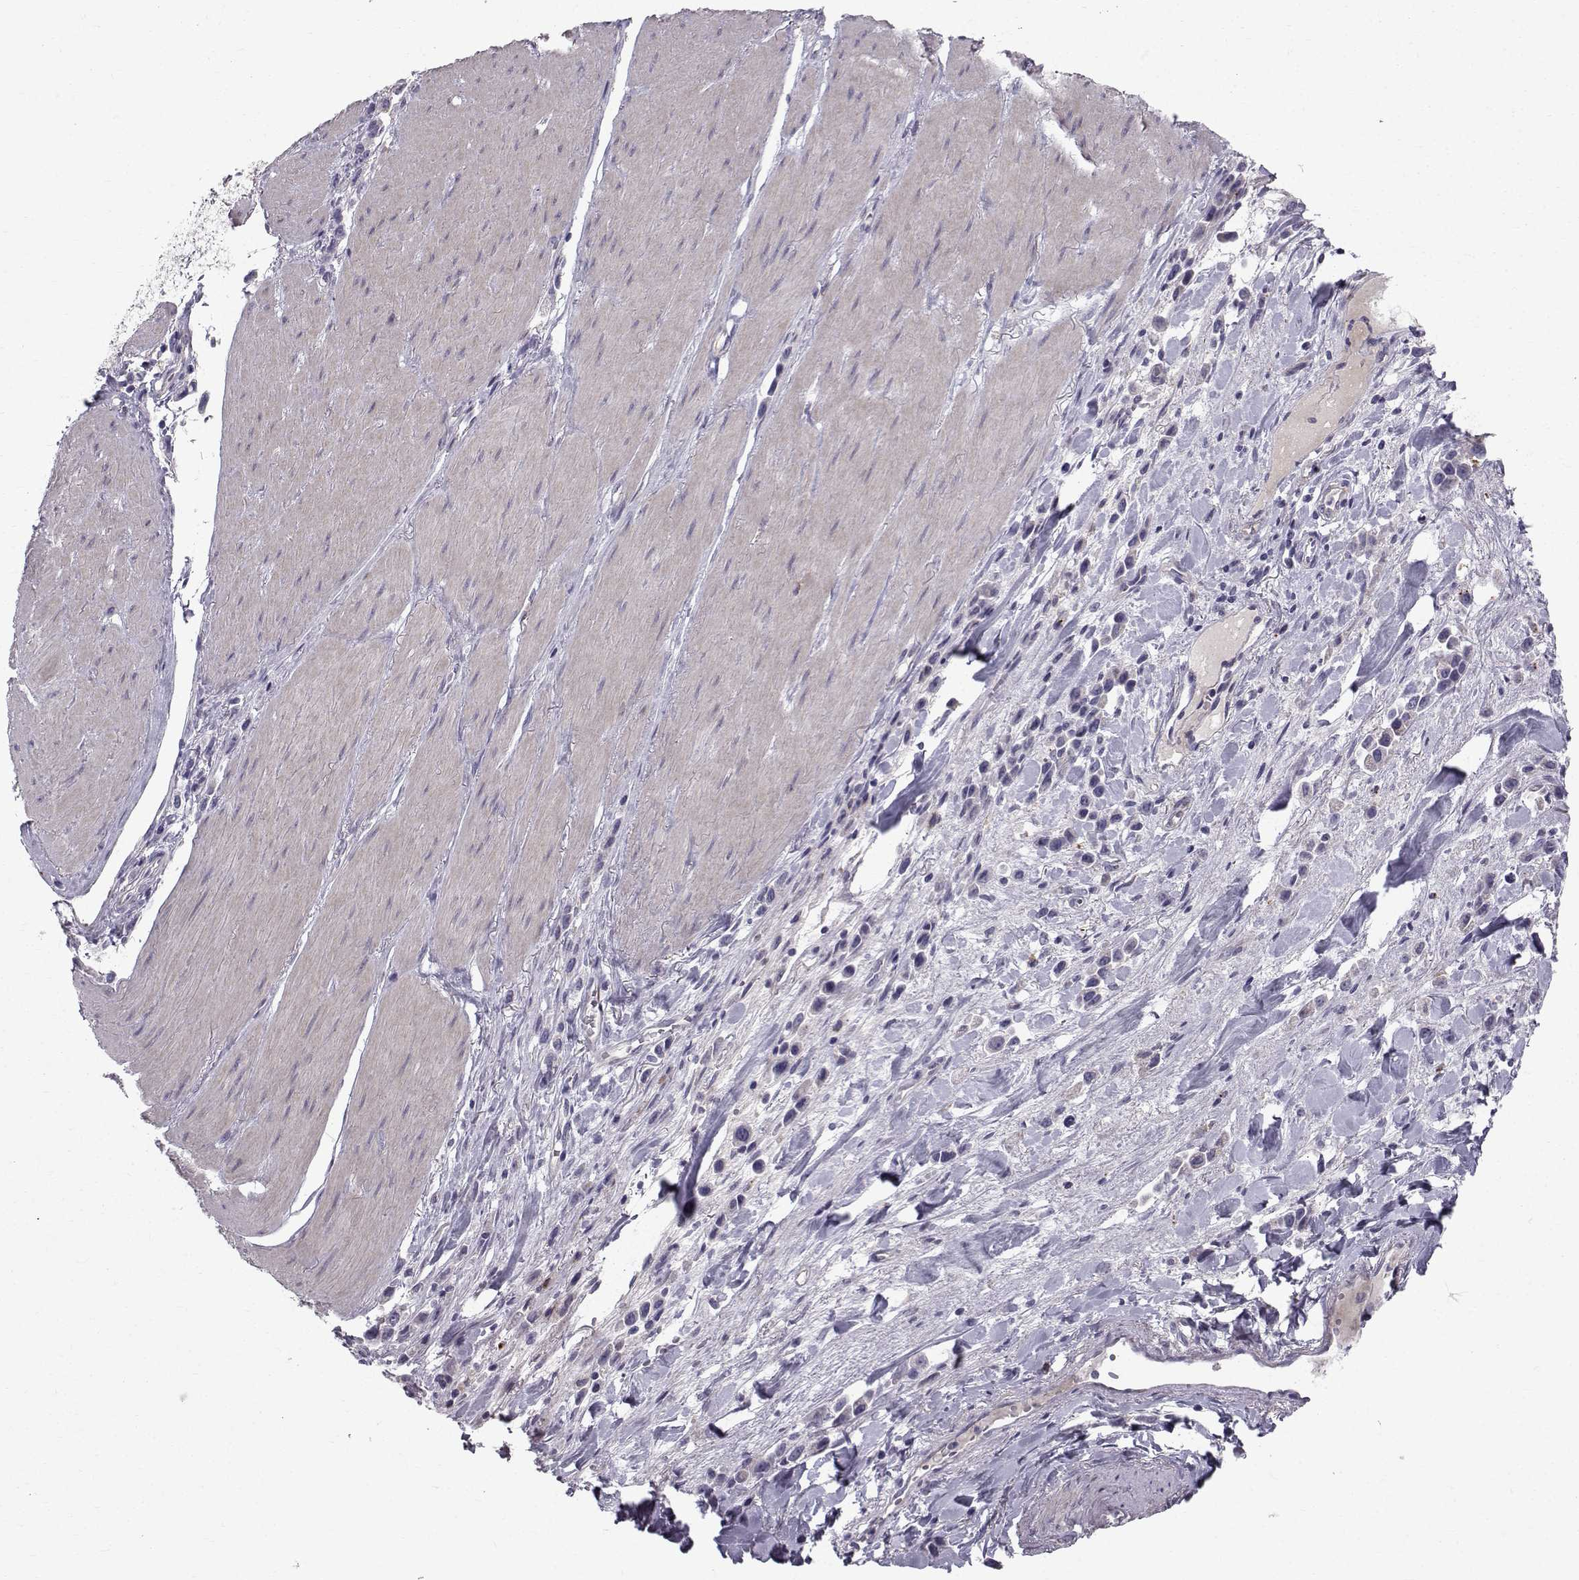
{"staining": {"intensity": "negative", "quantity": "none", "location": "none"}, "tissue": "stomach cancer", "cell_type": "Tumor cells", "image_type": "cancer", "snomed": [{"axis": "morphology", "description": "Adenocarcinoma, NOS"}, {"axis": "topography", "description": "Stomach"}], "caption": "DAB (3,3'-diaminobenzidine) immunohistochemical staining of human stomach cancer (adenocarcinoma) reveals no significant expression in tumor cells.", "gene": "CALCR", "patient": {"sex": "male", "age": 47}}